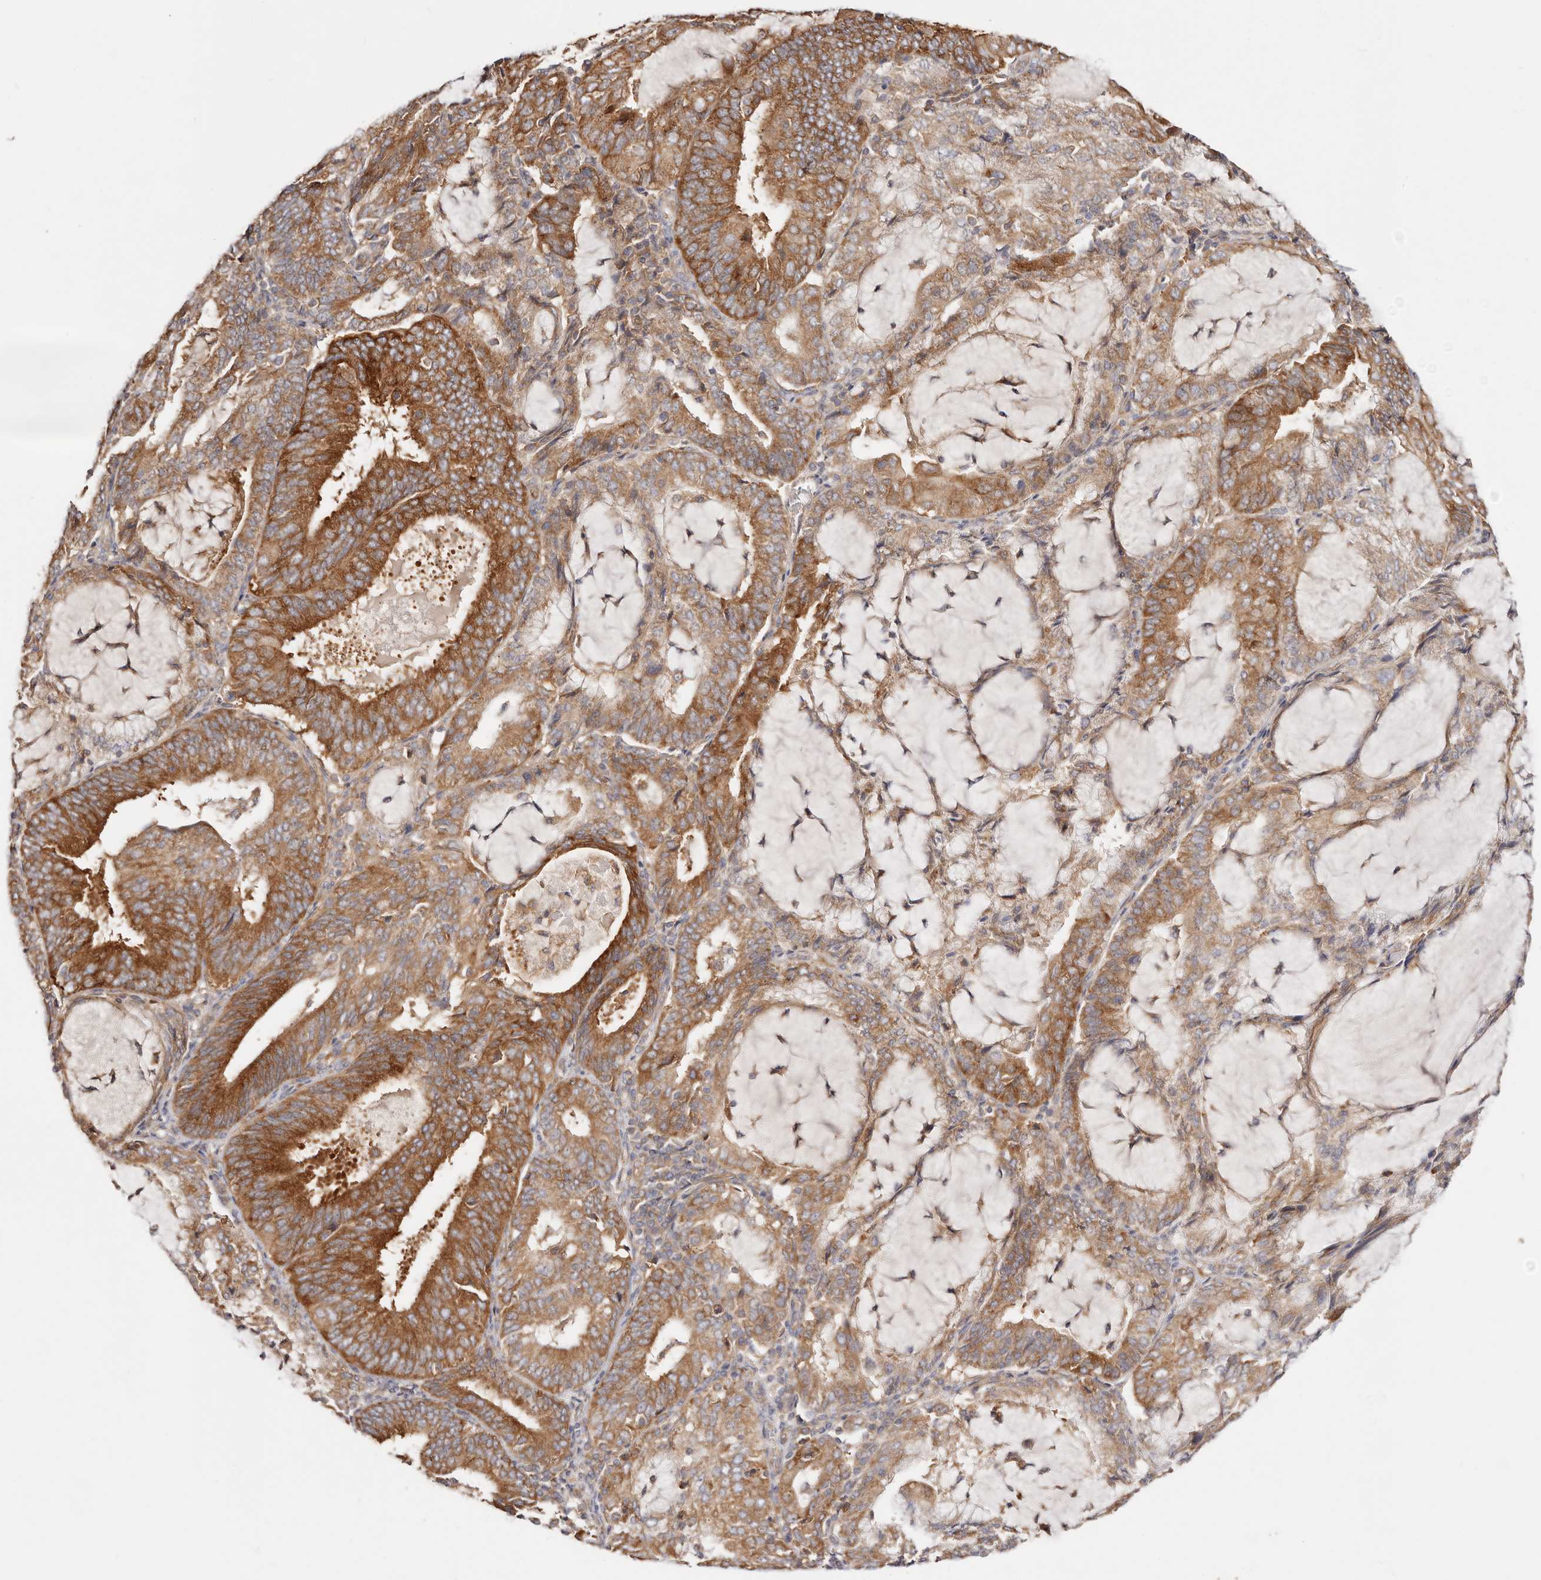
{"staining": {"intensity": "strong", "quantity": ">75%", "location": "cytoplasmic/membranous"}, "tissue": "endometrial cancer", "cell_type": "Tumor cells", "image_type": "cancer", "snomed": [{"axis": "morphology", "description": "Adenocarcinoma, NOS"}, {"axis": "topography", "description": "Endometrium"}], "caption": "This histopathology image displays immunohistochemistry staining of human endometrial cancer, with high strong cytoplasmic/membranous expression in approximately >75% of tumor cells.", "gene": "GNA13", "patient": {"sex": "female", "age": 81}}